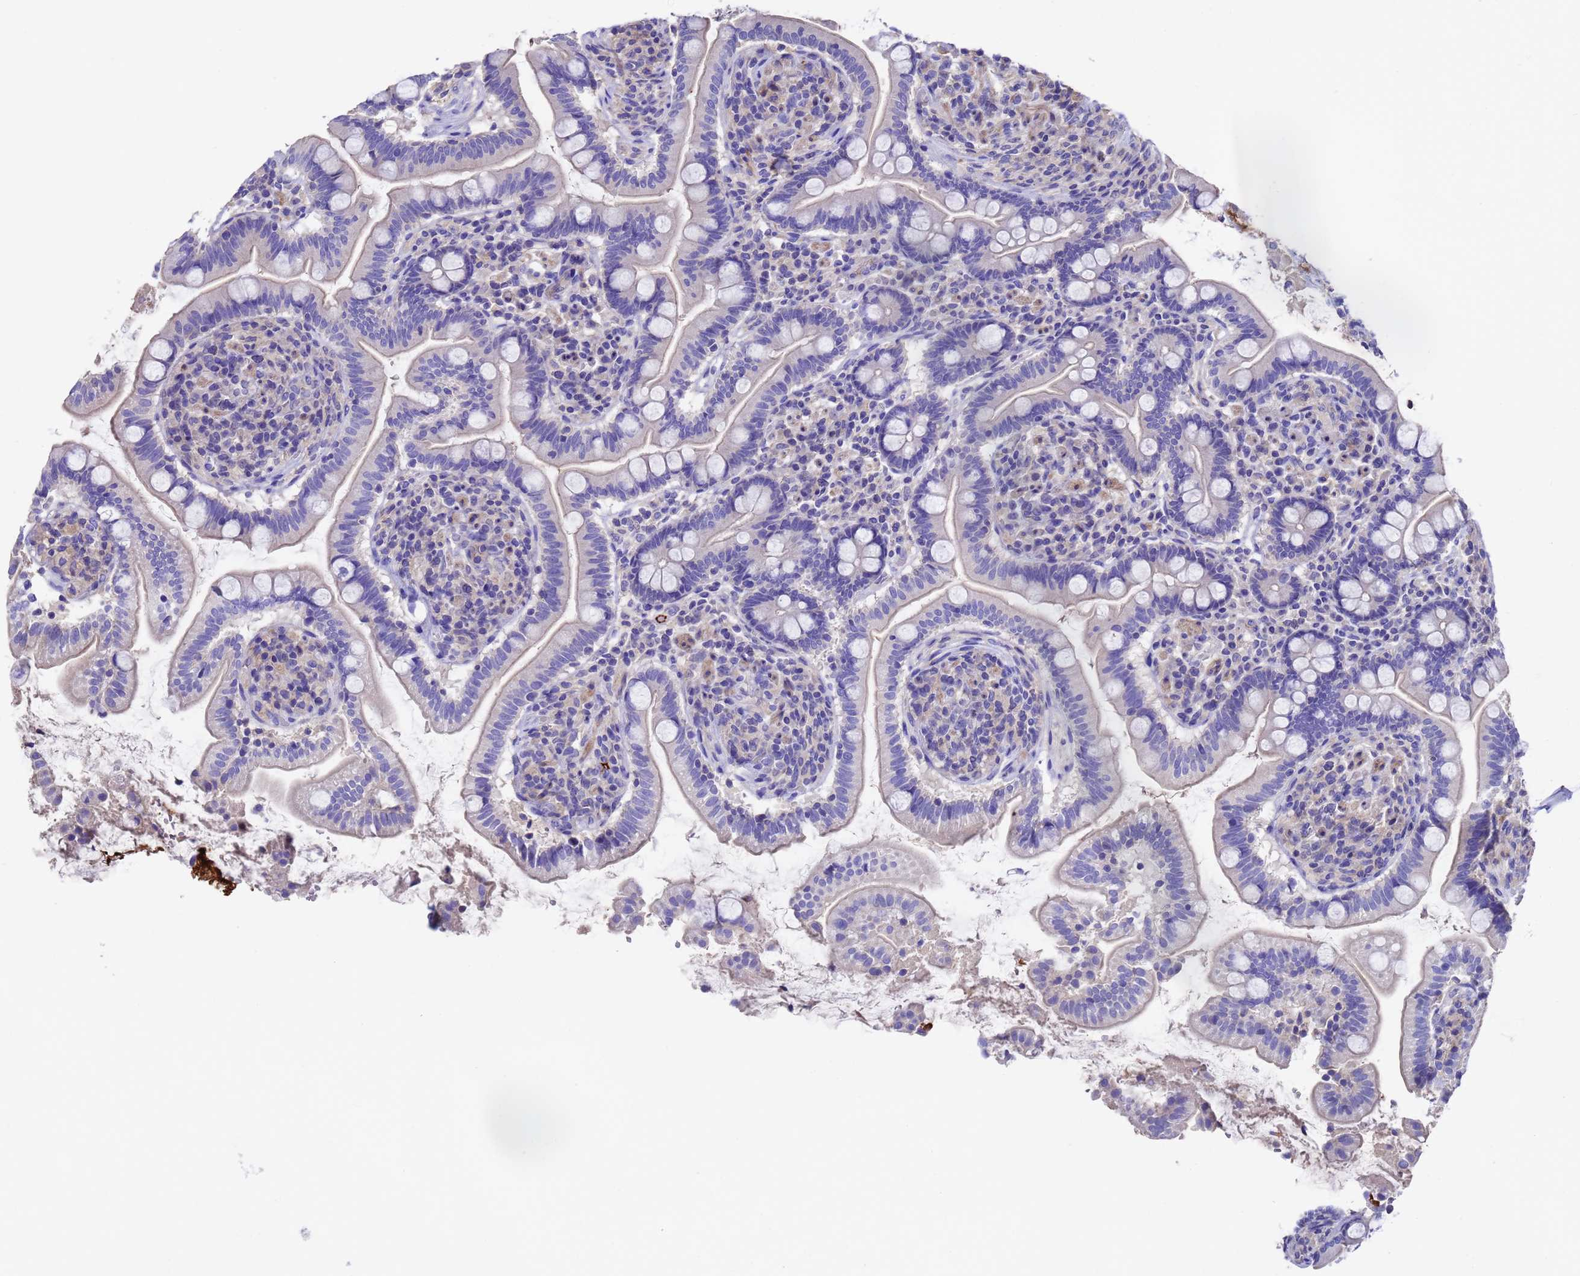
{"staining": {"intensity": "negative", "quantity": "none", "location": "none"}, "tissue": "small intestine", "cell_type": "Glandular cells", "image_type": "normal", "snomed": [{"axis": "morphology", "description": "Normal tissue, NOS"}, {"axis": "topography", "description": "Small intestine"}], "caption": "This is a micrograph of immunohistochemistry (IHC) staining of unremarkable small intestine, which shows no positivity in glandular cells.", "gene": "ELP6", "patient": {"sex": "female", "age": 64}}